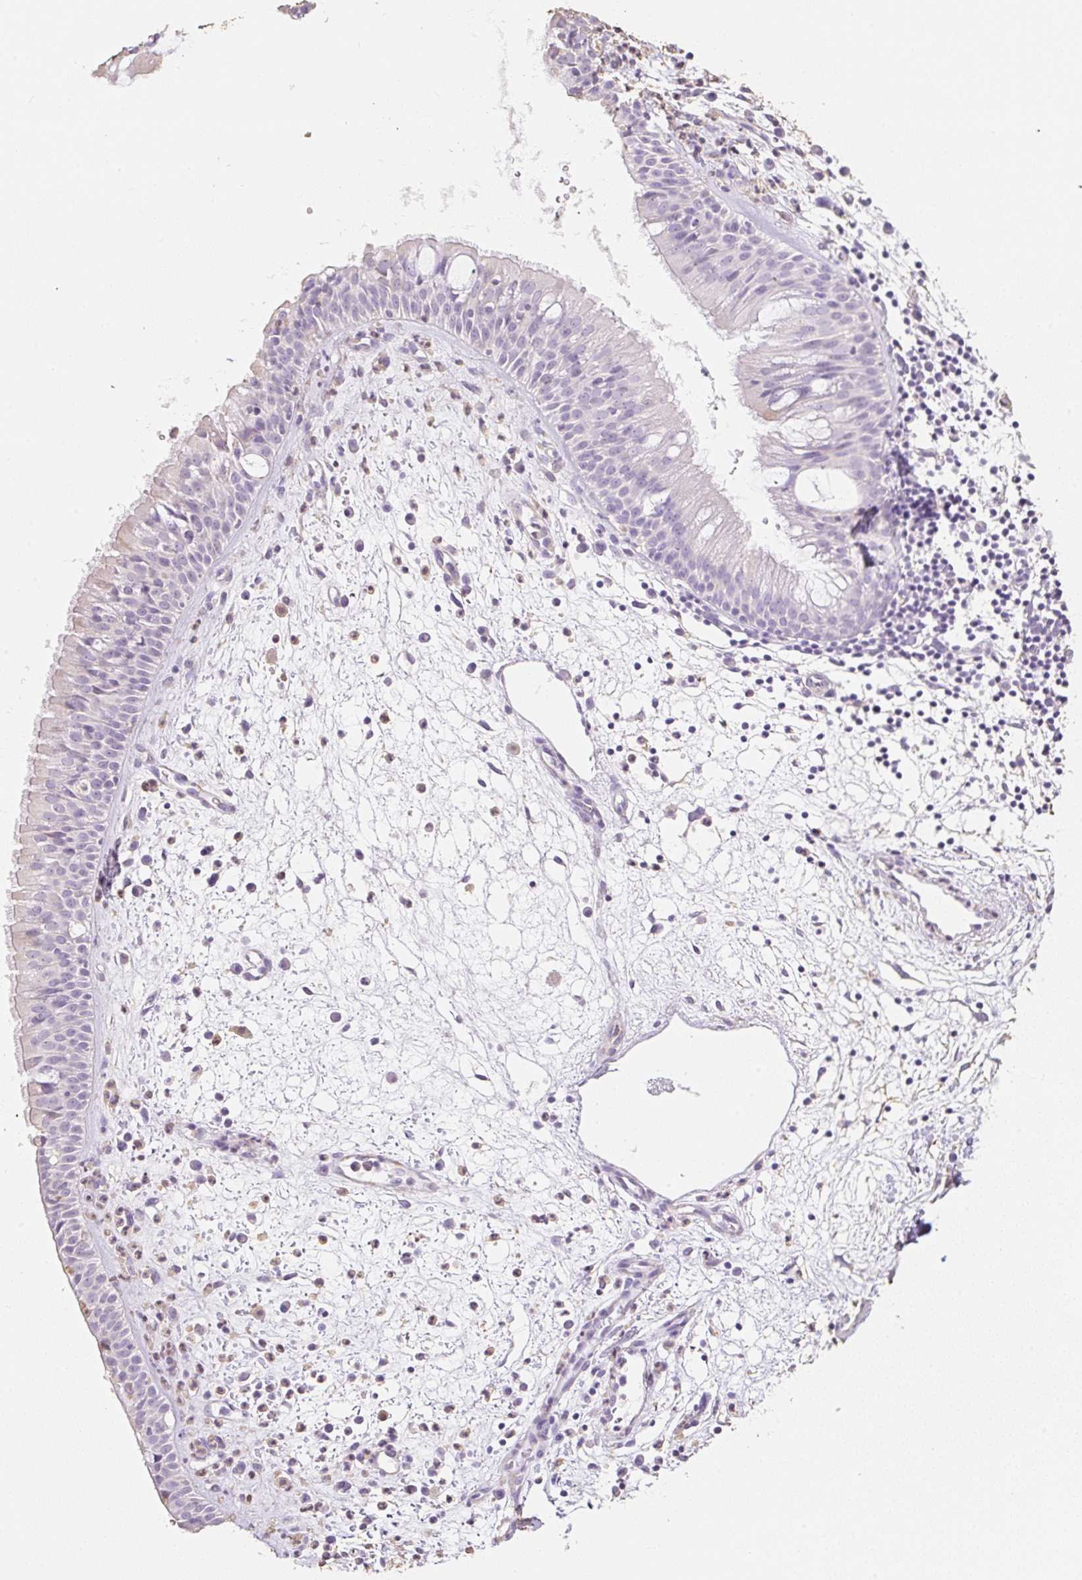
{"staining": {"intensity": "negative", "quantity": "none", "location": "none"}, "tissue": "nasopharynx", "cell_type": "Respiratory epithelial cells", "image_type": "normal", "snomed": [{"axis": "morphology", "description": "Normal tissue, NOS"}, {"axis": "topography", "description": "Nasopharynx"}], "caption": "This photomicrograph is of normal nasopharynx stained with immunohistochemistry (IHC) to label a protein in brown with the nuclei are counter-stained blue. There is no positivity in respiratory epithelial cells. (IHC, brightfield microscopy, high magnification).", "gene": "MBOAT7", "patient": {"sex": "male", "age": 65}}